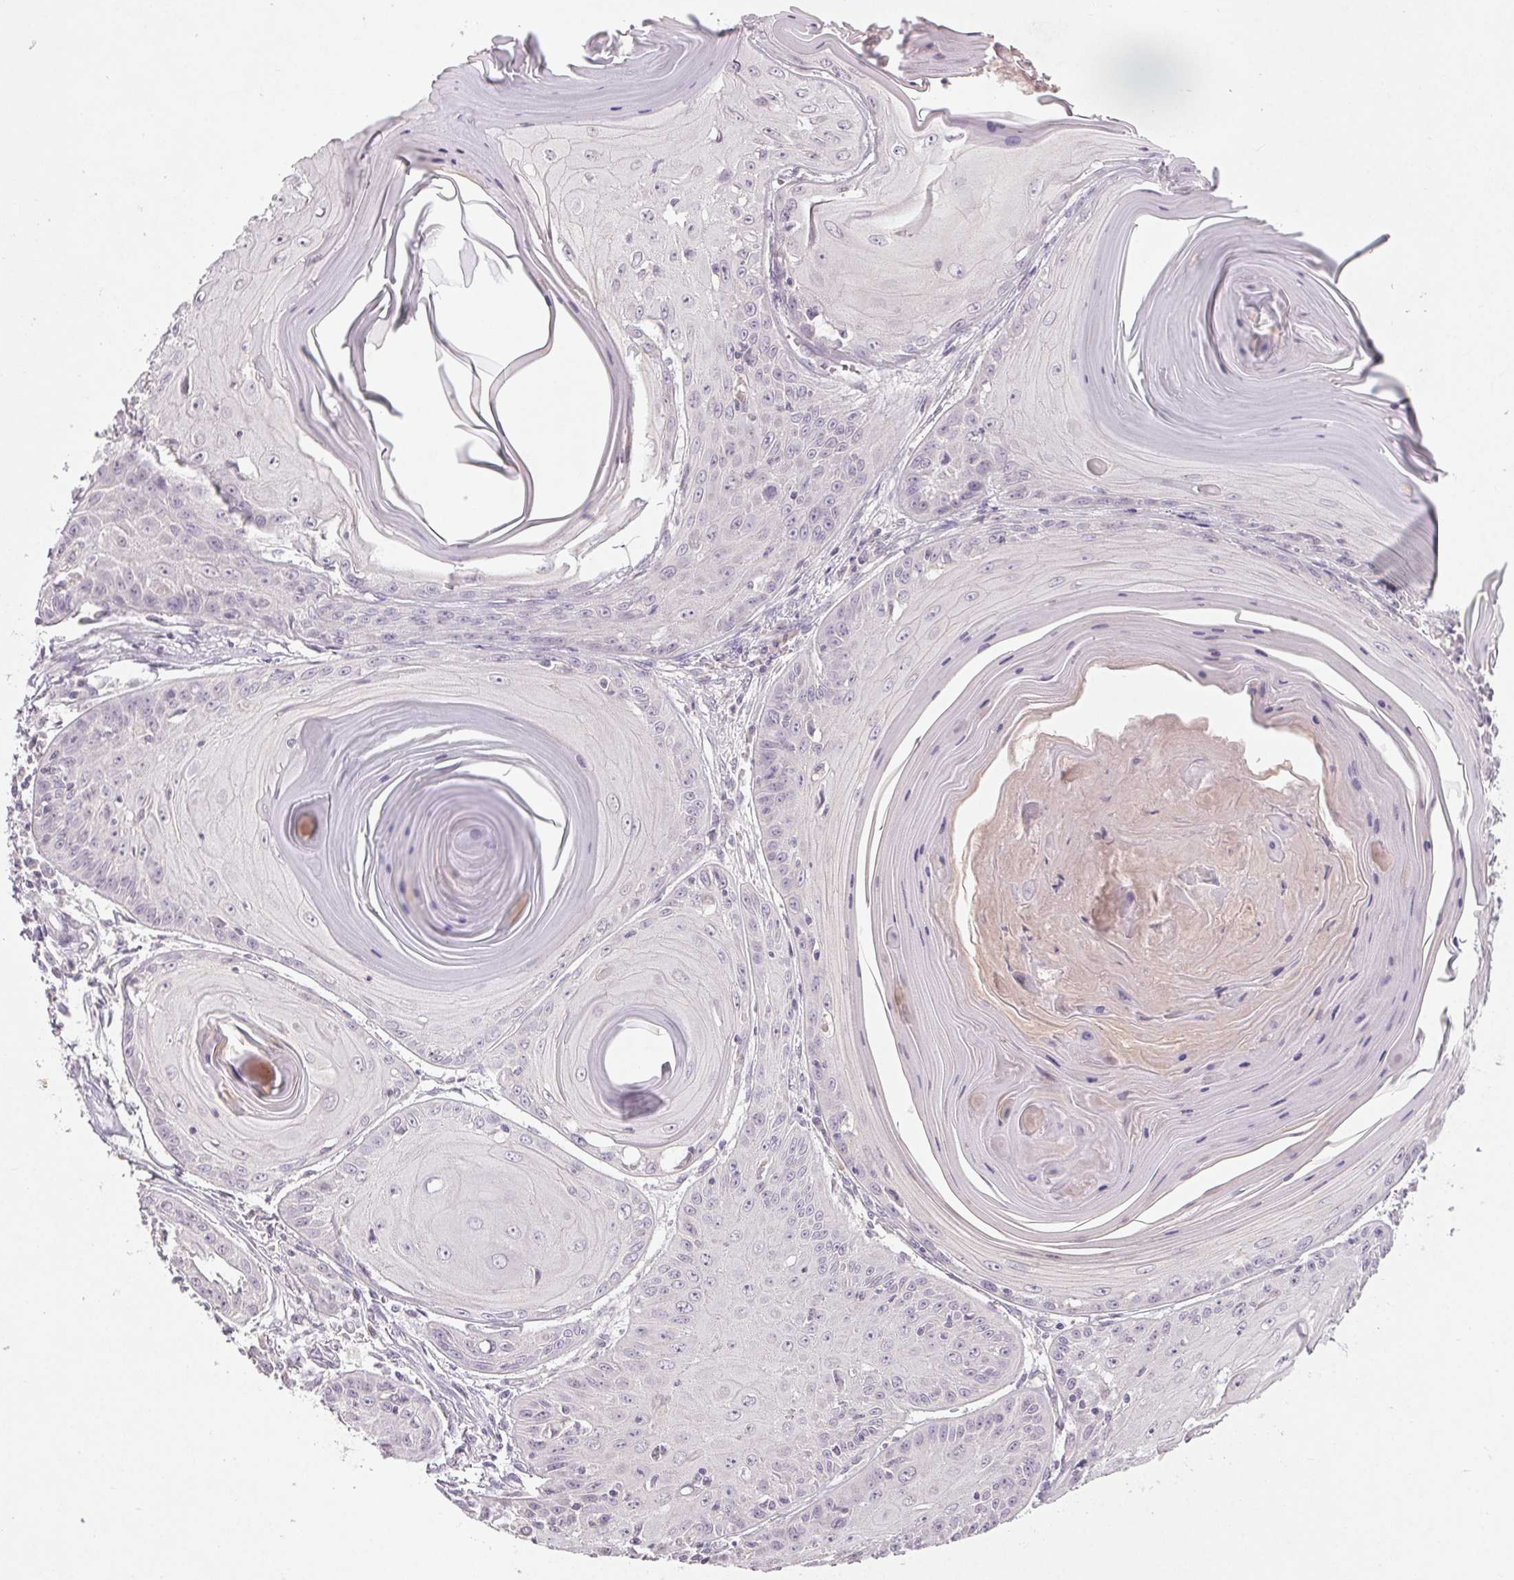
{"staining": {"intensity": "negative", "quantity": "none", "location": "none"}, "tissue": "skin cancer", "cell_type": "Tumor cells", "image_type": "cancer", "snomed": [{"axis": "morphology", "description": "Squamous cell carcinoma, NOS"}, {"axis": "topography", "description": "Skin"}, {"axis": "topography", "description": "Vulva"}], "caption": "This is a image of immunohistochemistry staining of skin cancer (squamous cell carcinoma), which shows no positivity in tumor cells.", "gene": "KLRC3", "patient": {"sex": "female", "age": 85}}